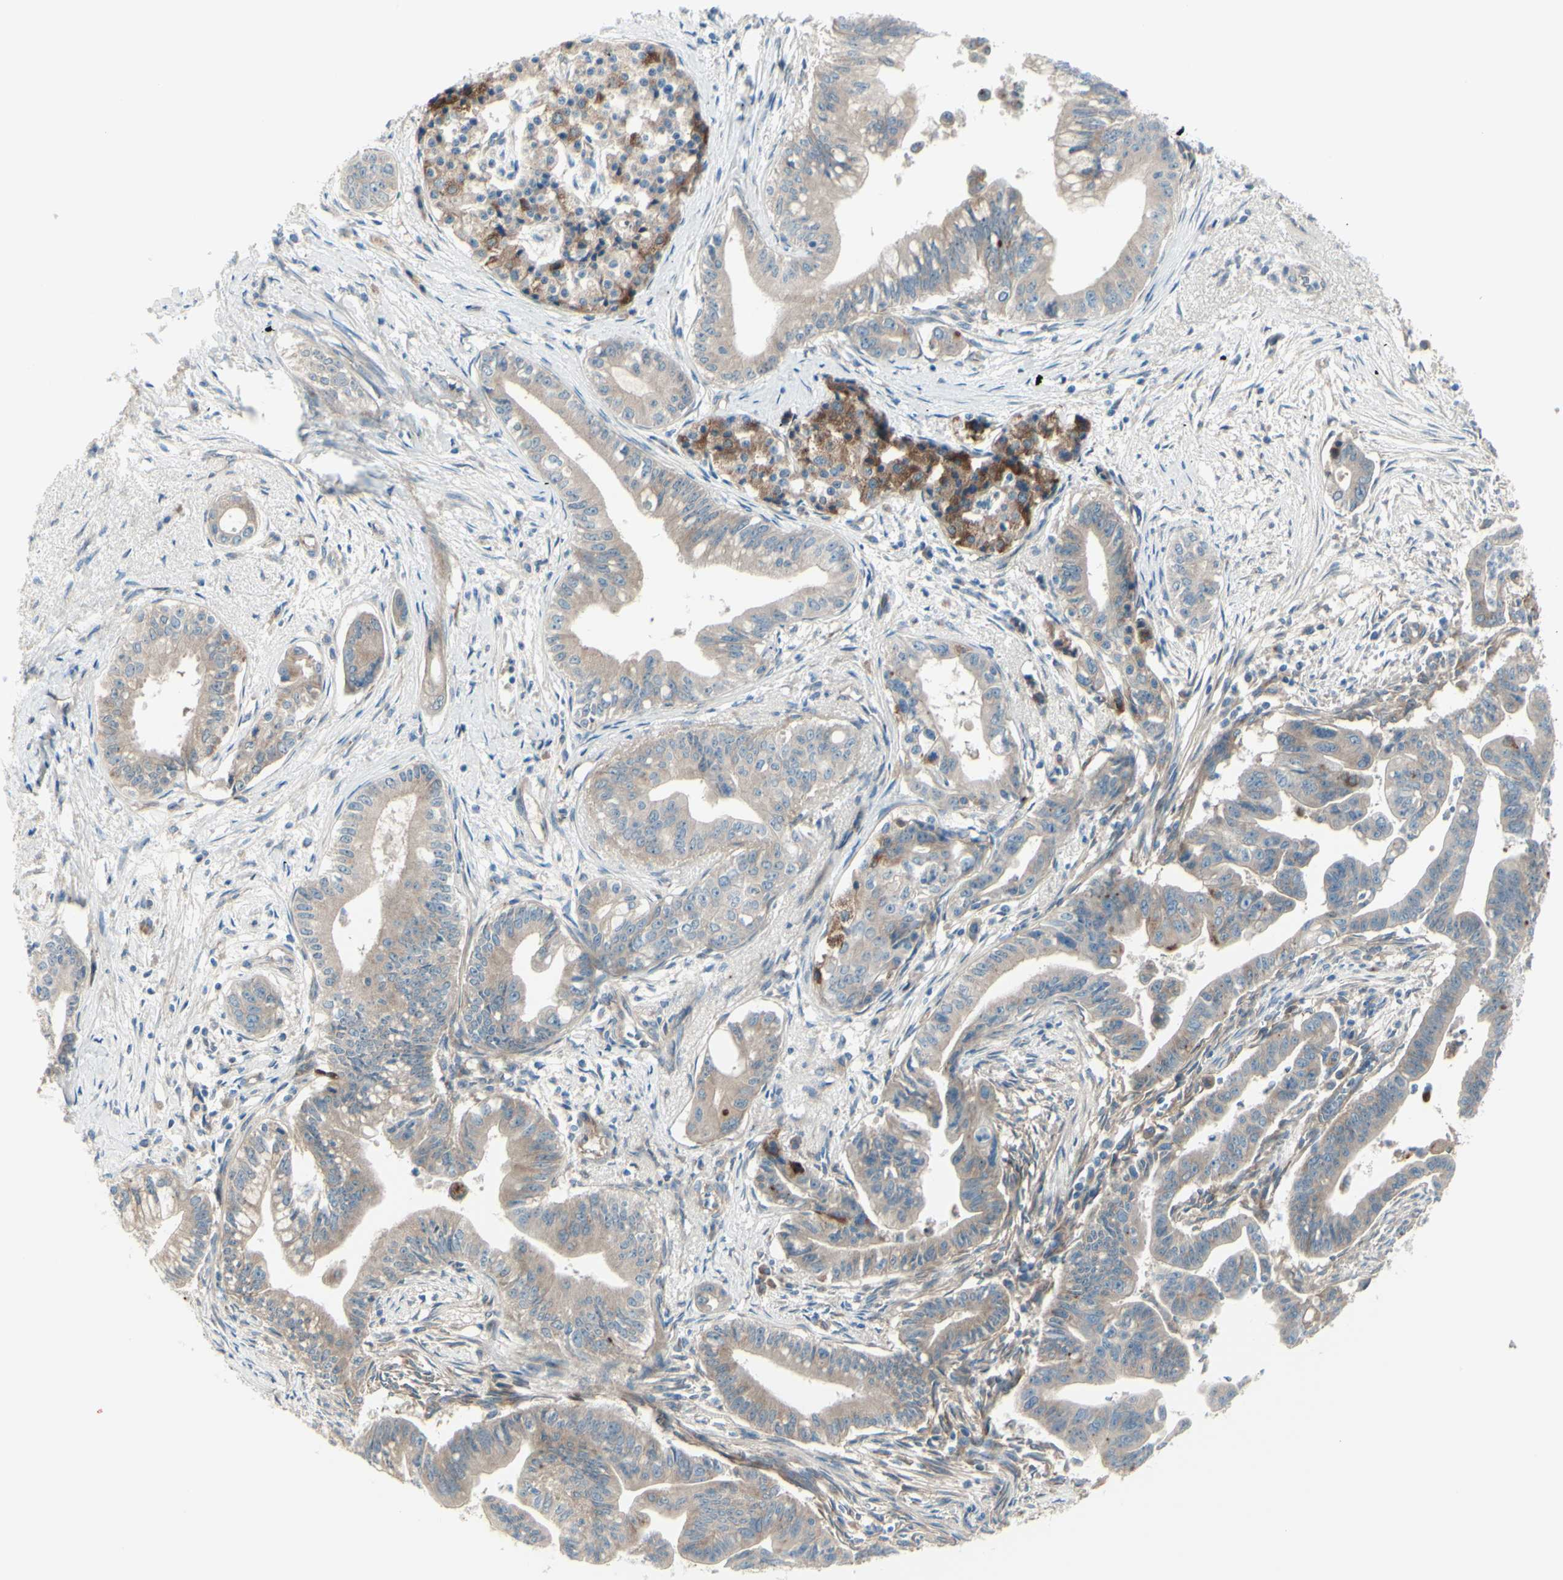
{"staining": {"intensity": "weak", "quantity": ">75%", "location": "cytoplasmic/membranous"}, "tissue": "pancreatic cancer", "cell_type": "Tumor cells", "image_type": "cancer", "snomed": [{"axis": "morphology", "description": "Adenocarcinoma, NOS"}, {"axis": "topography", "description": "Pancreas"}], "caption": "Tumor cells show low levels of weak cytoplasmic/membranous staining in about >75% of cells in human pancreatic cancer (adenocarcinoma). (brown staining indicates protein expression, while blue staining denotes nuclei).", "gene": "PCDHGA2", "patient": {"sex": "male", "age": 70}}